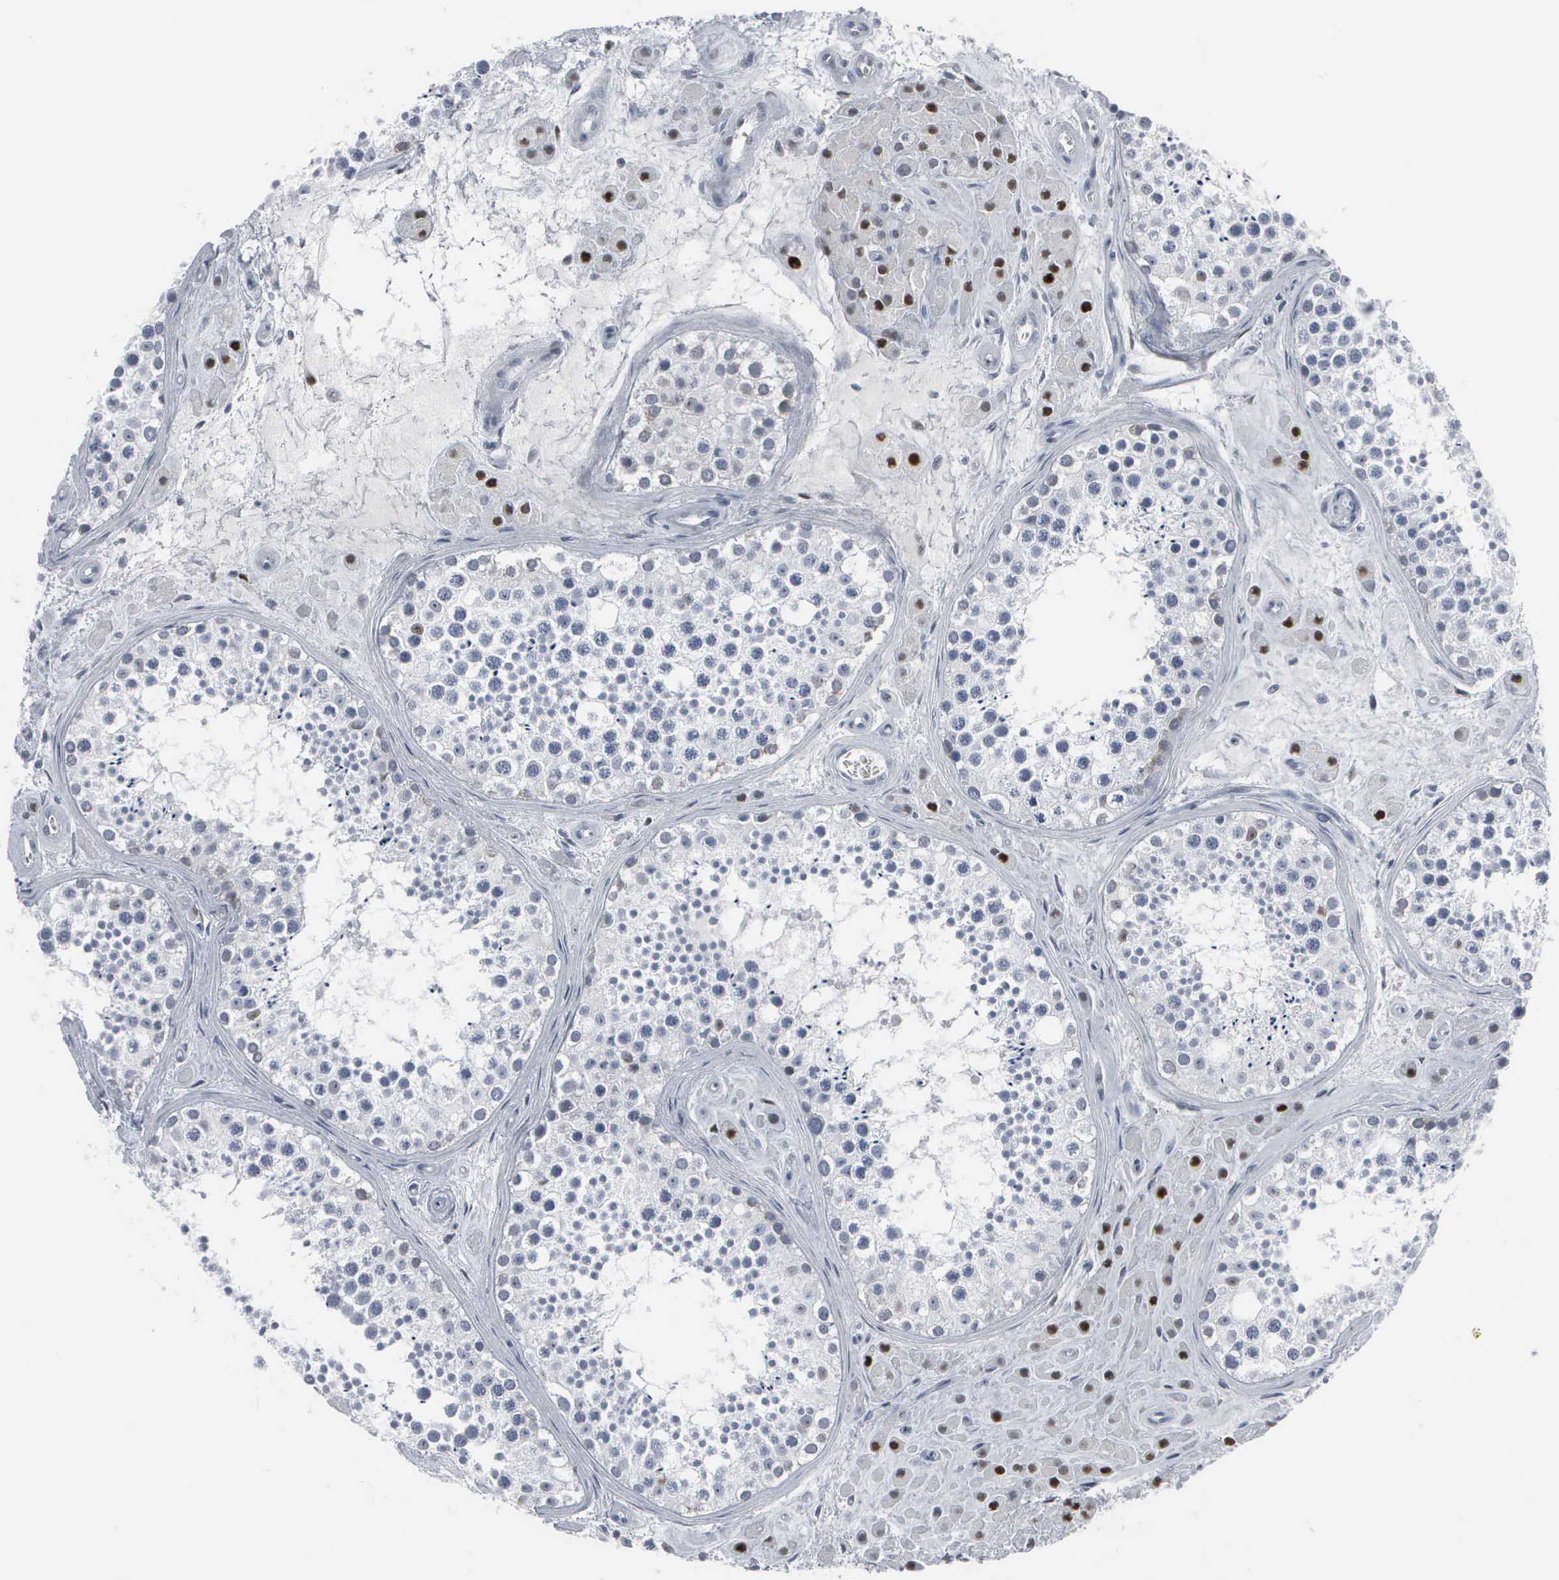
{"staining": {"intensity": "negative", "quantity": "none", "location": "none"}, "tissue": "testis", "cell_type": "Cells in seminiferous ducts", "image_type": "normal", "snomed": [{"axis": "morphology", "description": "Normal tissue, NOS"}, {"axis": "topography", "description": "Testis"}], "caption": "Immunohistochemistry (IHC) histopathology image of benign human testis stained for a protein (brown), which shows no positivity in cells in seminiferous ducts. (DAB immunohistochemistry with hematoxylin counter stain).", "gene": "CCND3", "patient": {"sex": "male", "age": 38}}